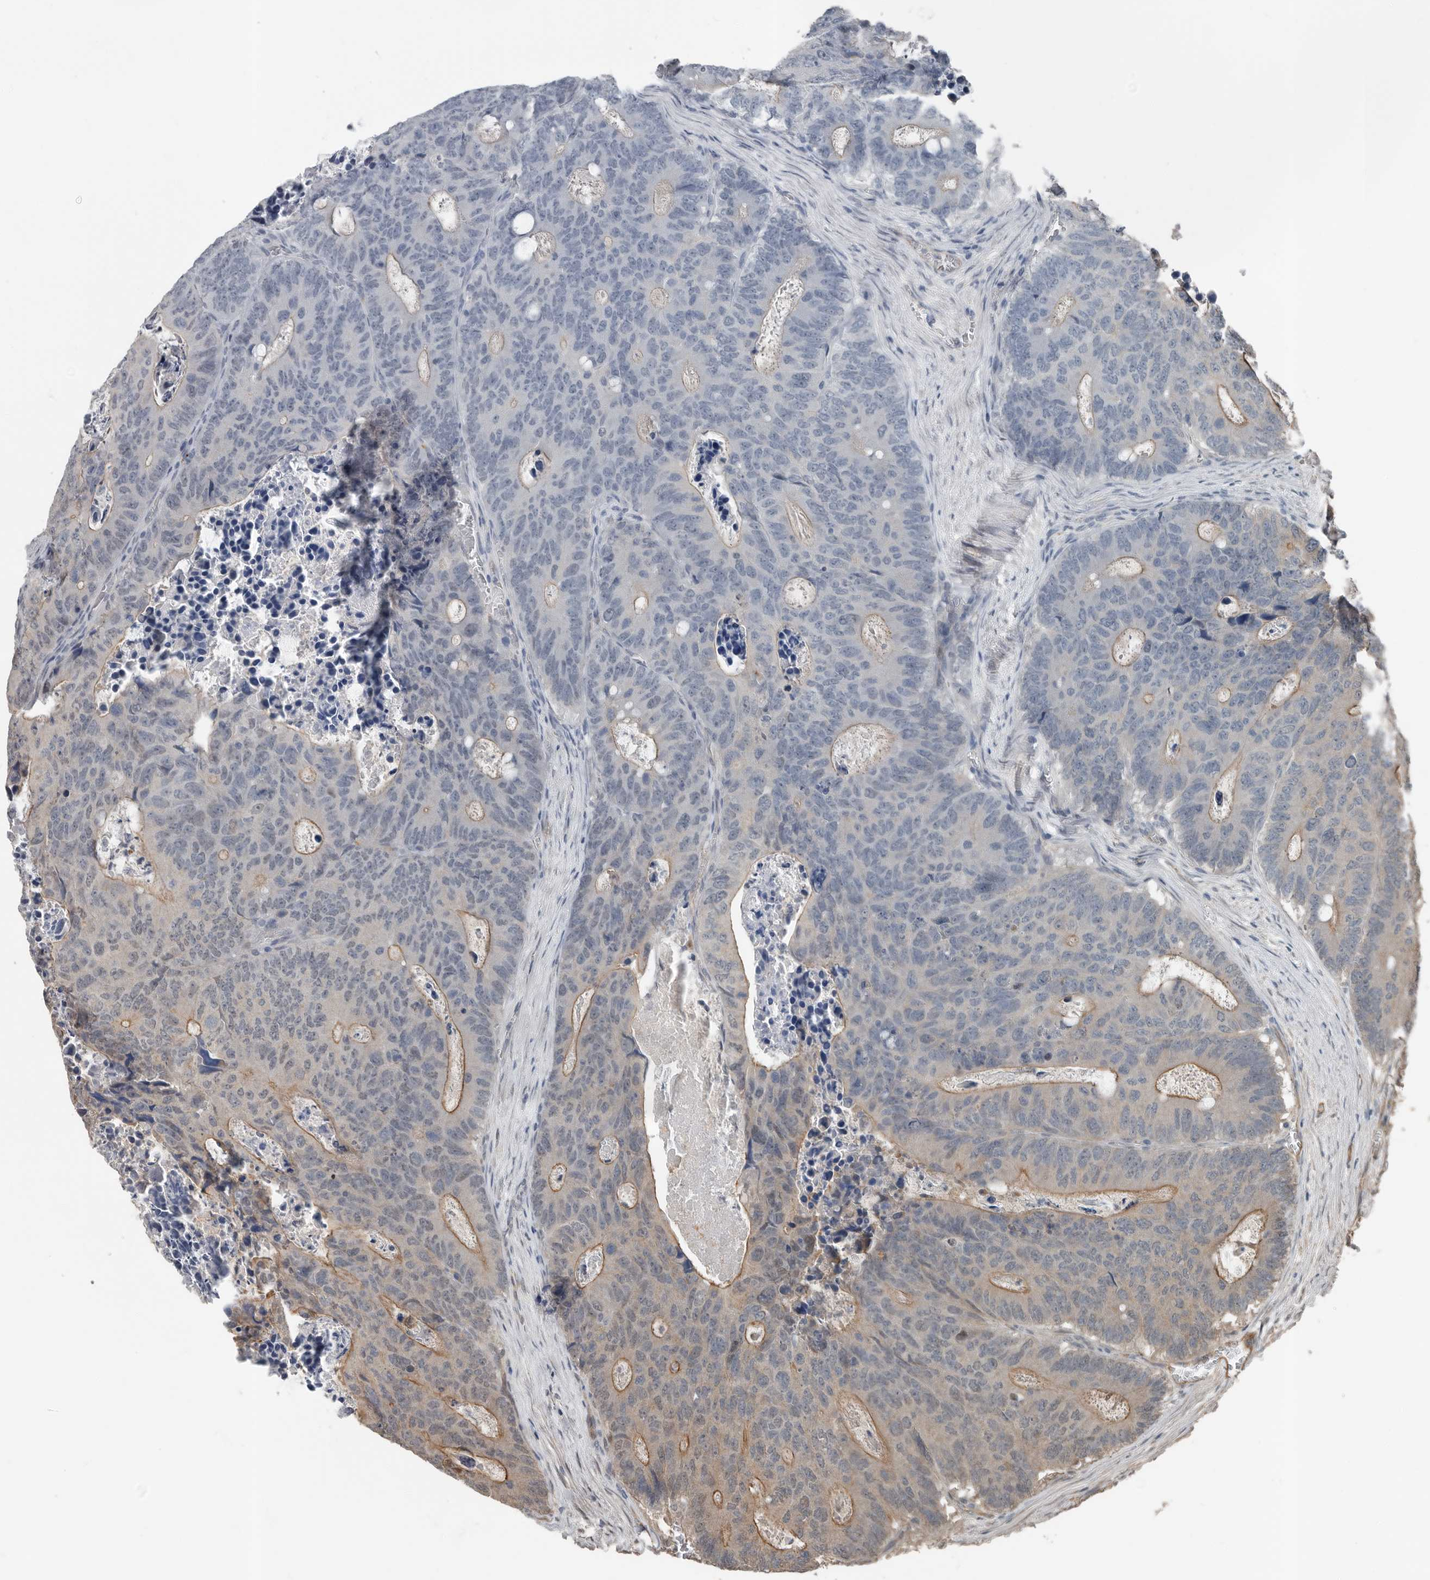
{"staining": {"intensity": "moderate", "quantity": "<25%", "location": "cytoplasmic/membranous"}, "tissue": "colorectal cancer", "cell_type": "Tumor cells", "image_type": "cancer", "snomed": [{"axis": "morphology", "description": "Adenocarcinoma, NOS"}, {"axis": "topography", "description": "Colon"}], "caption": "There is low levels of moderate cytoplasmic/membranous positivity in tumor cells of adenocarcinoma (colorectal), as demonstrated by immunohistochemical staining (brown color).", "gene": "YOD1", "patient": {"sex": "male", "age": 87}}